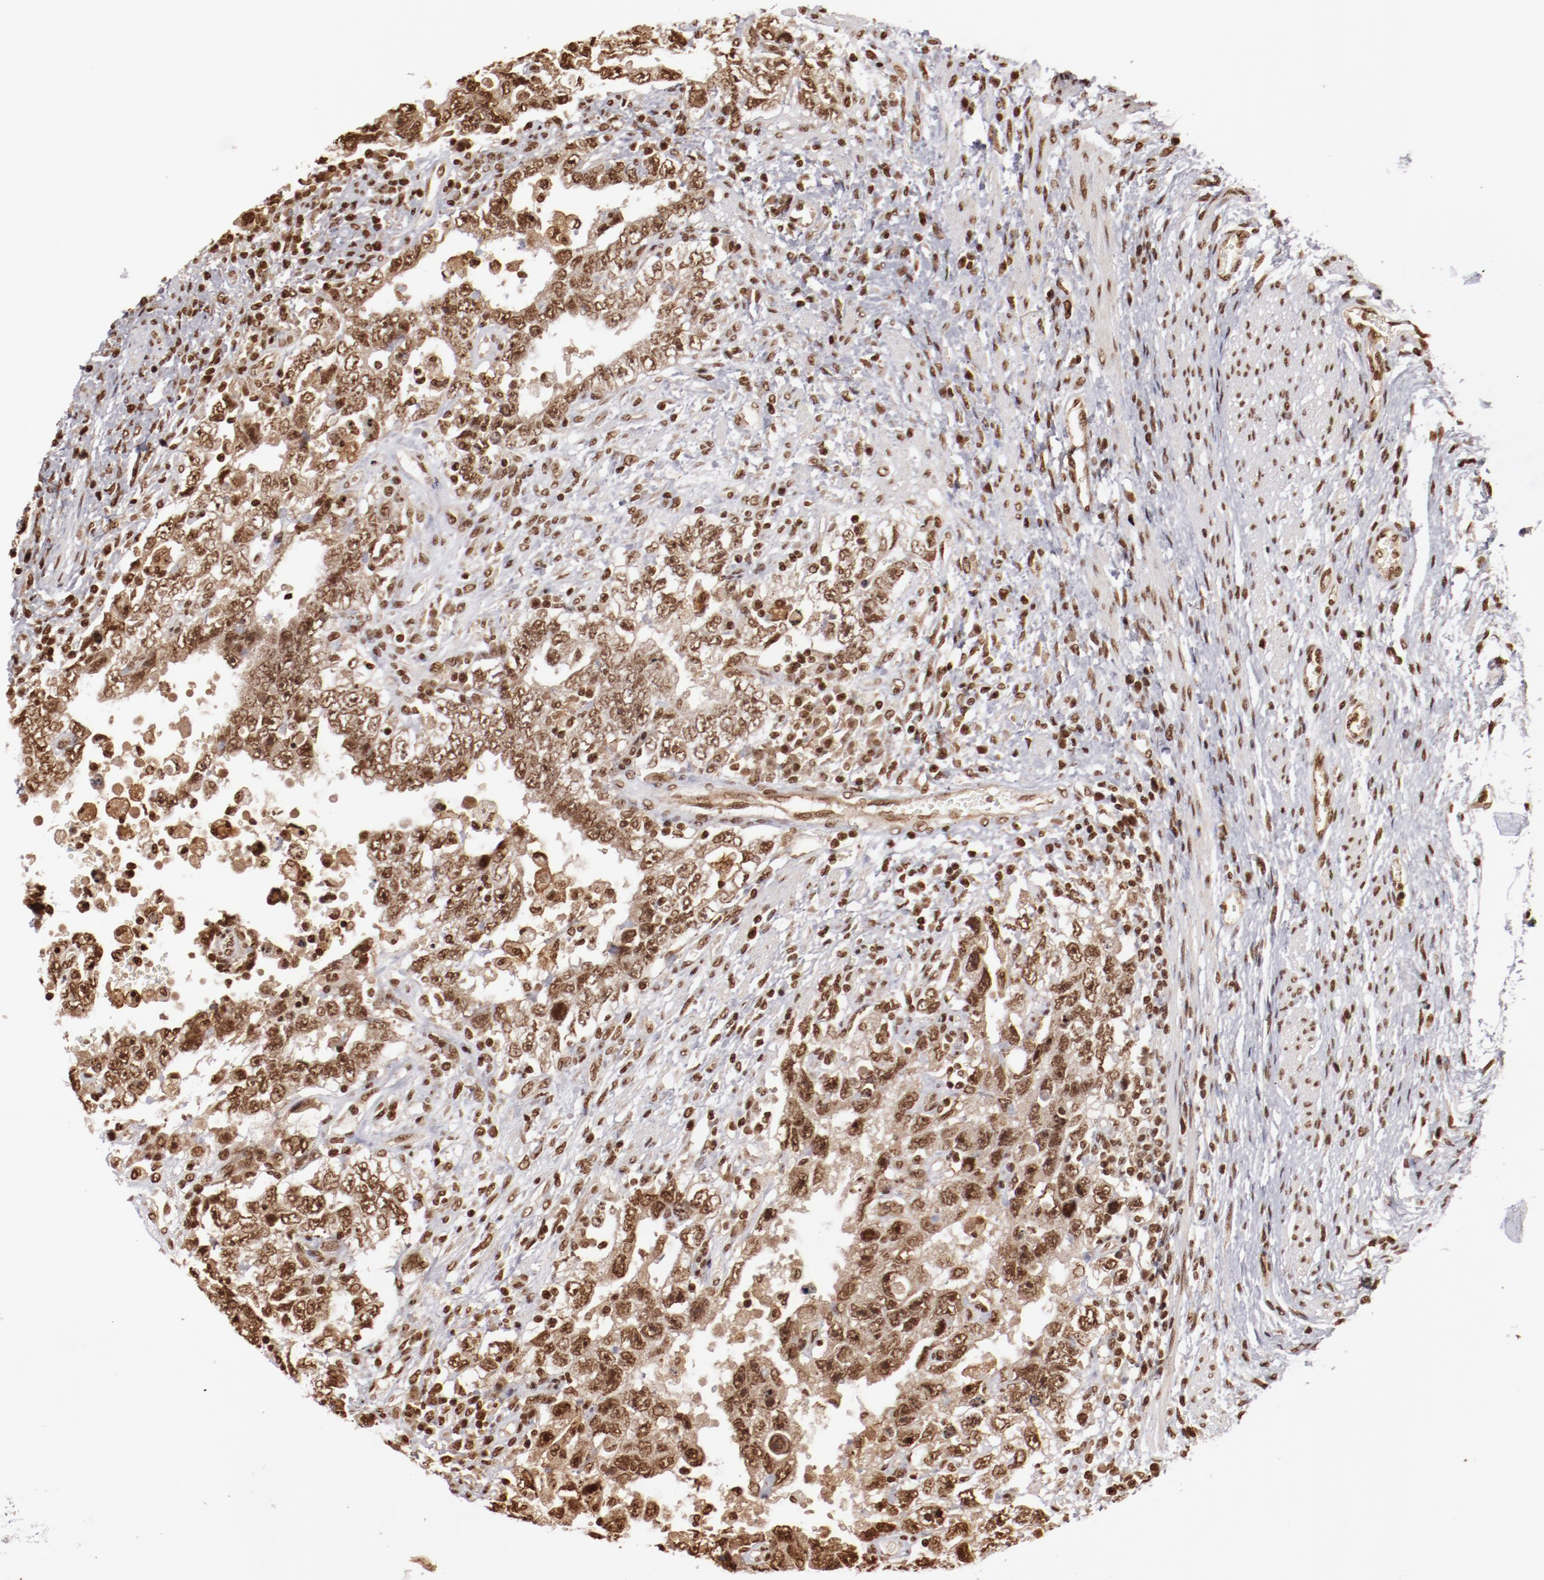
{"staining": {"intensity": "moderate", "quantity": ">75%", "location": "nuclear"}, "tissue": "testis cancer", "cell_type": "Tumor cells", "image_type": "cancer", "snomed": [{"axis": "morphology", "description": "Carcinoma, Embryonal, NOS"}, {"axis": "topography", "description": "Testis"}], "caption": "DAB immunohistochemical staining of embryonal carcinoma (testis) demonstrates moderate nuclear protein expression in approximately >75% of tumor cells.", "gene": "ABL2", "patient": {"sex": "male", "age": 26}}